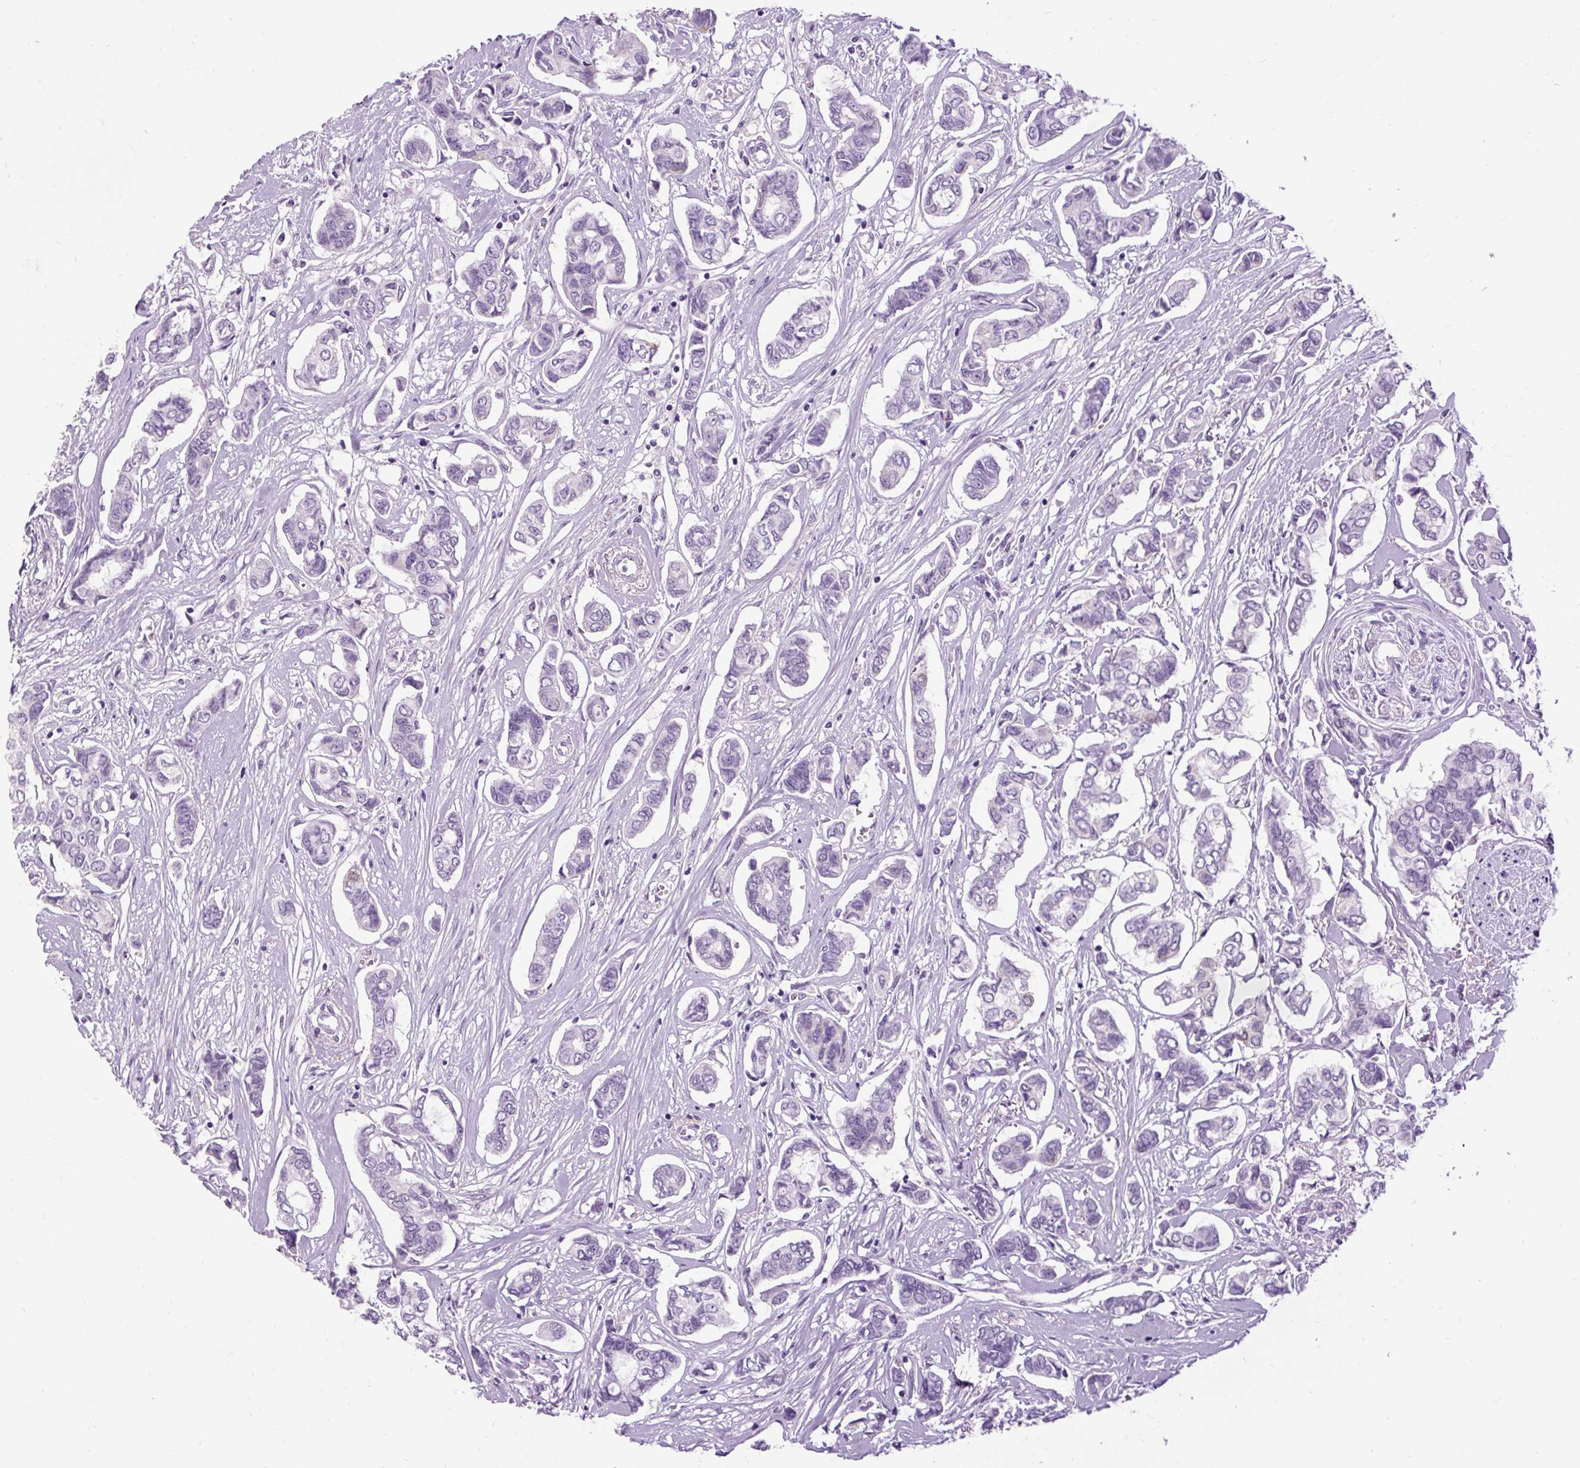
{"staining": {"intensity": "negative", "quantity": "none", "location": "none"}, "tissue": "breast cancer", "cell_type": "Tumor cells", "image_type": "cancer", "snomed": [{"axis": "morphology", "description": "Duct carcinoma"}, {"axis": "topography", "description": "Breast"}], "caption": "Breast infiltrating ductal carcinoma was stained to show a protein in brown. There is no significant positivity in tumor cells.", "gene": "FABP7", "patient": {"sex": "female", "age": 73}}